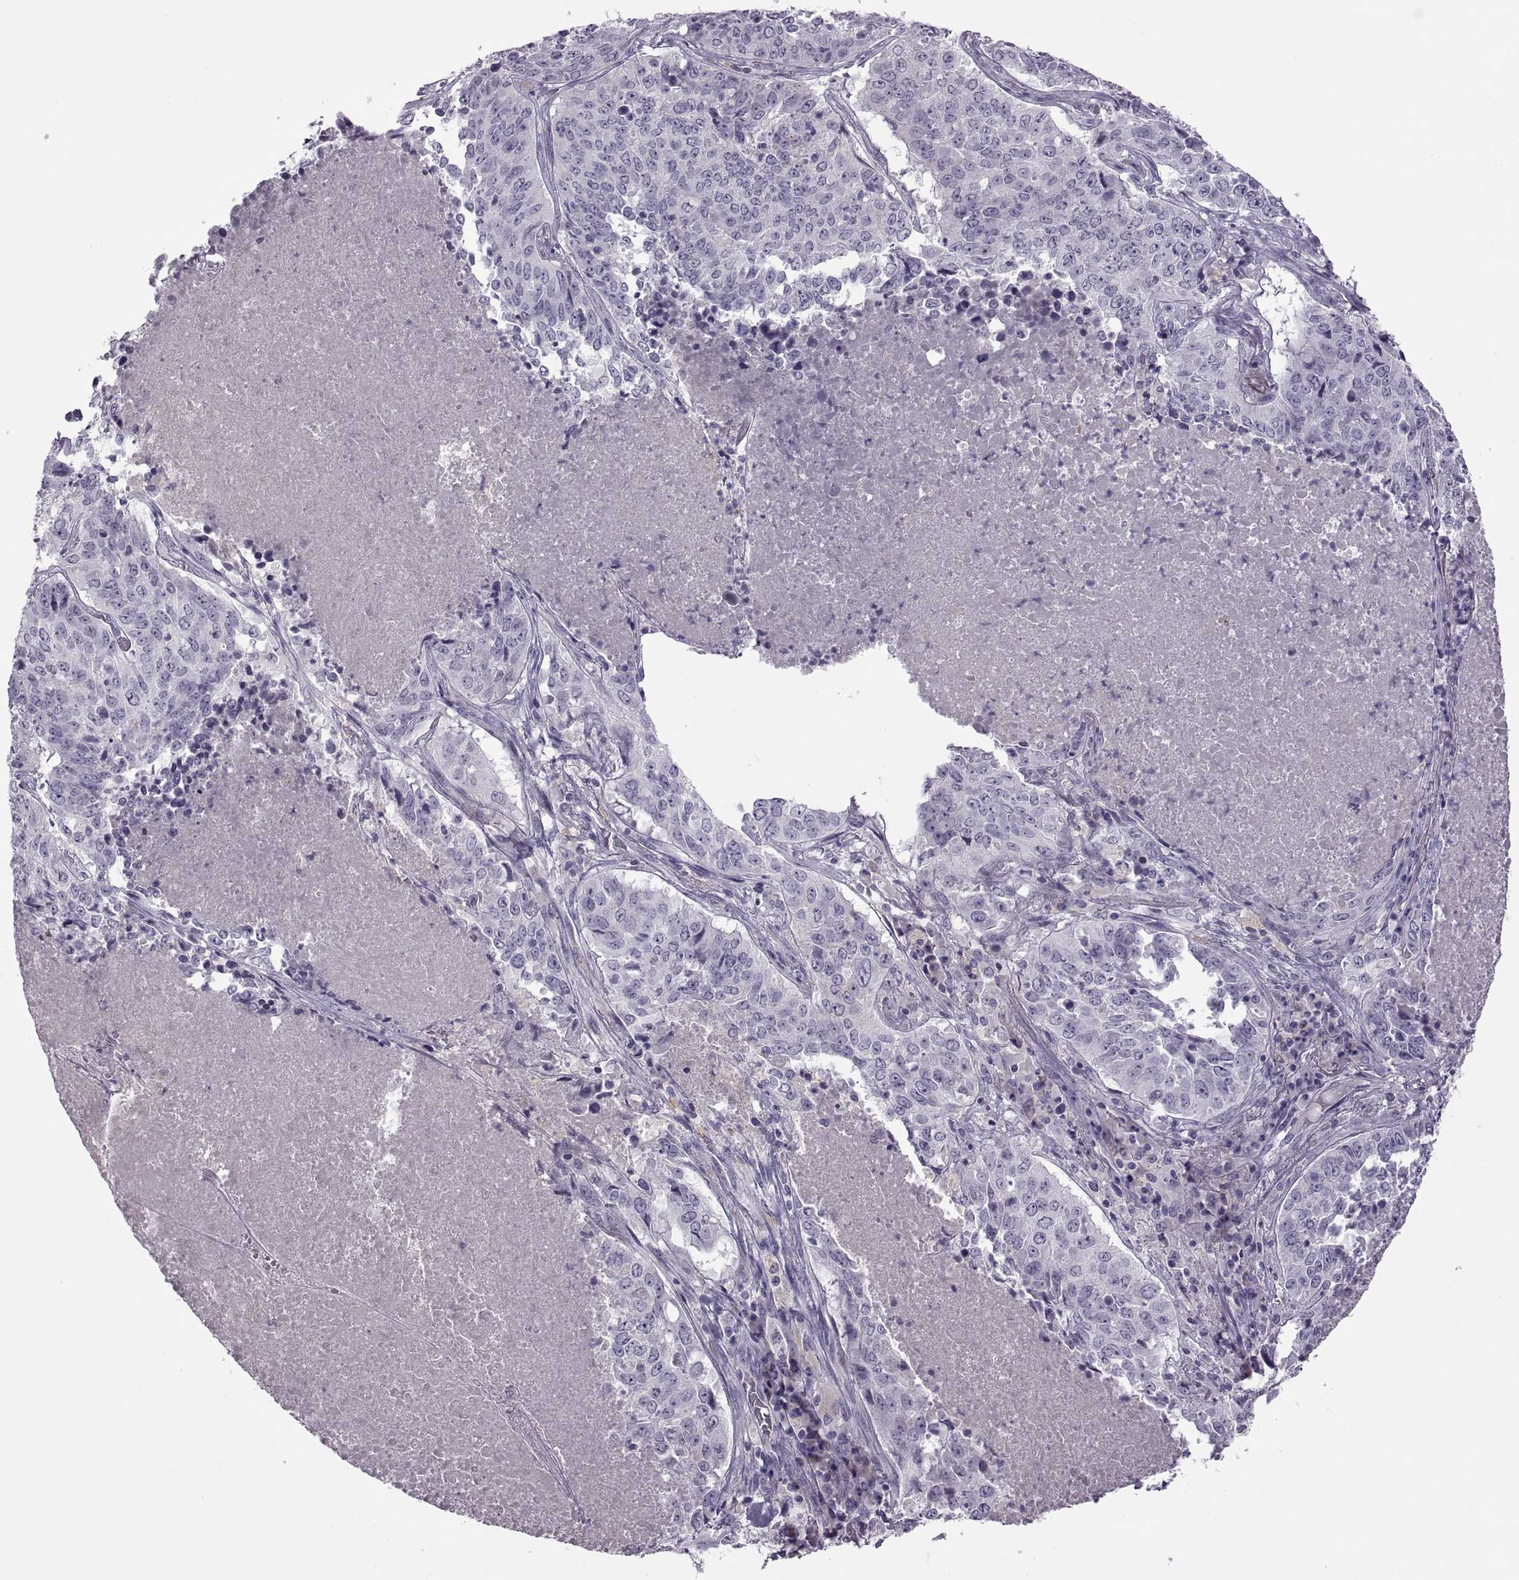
{"staining": {"intensity": "negative", "quantity": "none", "location": "none"}, "tissue": "lung cancer", "cell_type": "Tumor cells", "image_type": "cancer", "snomed": [{"axis": "morphology", "description": "Normal tissue, NOS"}, {"axis": "morphology", "description": "Squamous cell carcinoma, NOS"}, {"axis": "topography", "description": "Bronchus"}, {"axis": "topography", "description": "Lung"}], "caption": "Tumor cells show no significant positivity in lung squamous cell carcinoma. Nuclei are stained in blue.", "gene": "RSPH6A", "patient": {"sex": "male", "age": 64}}